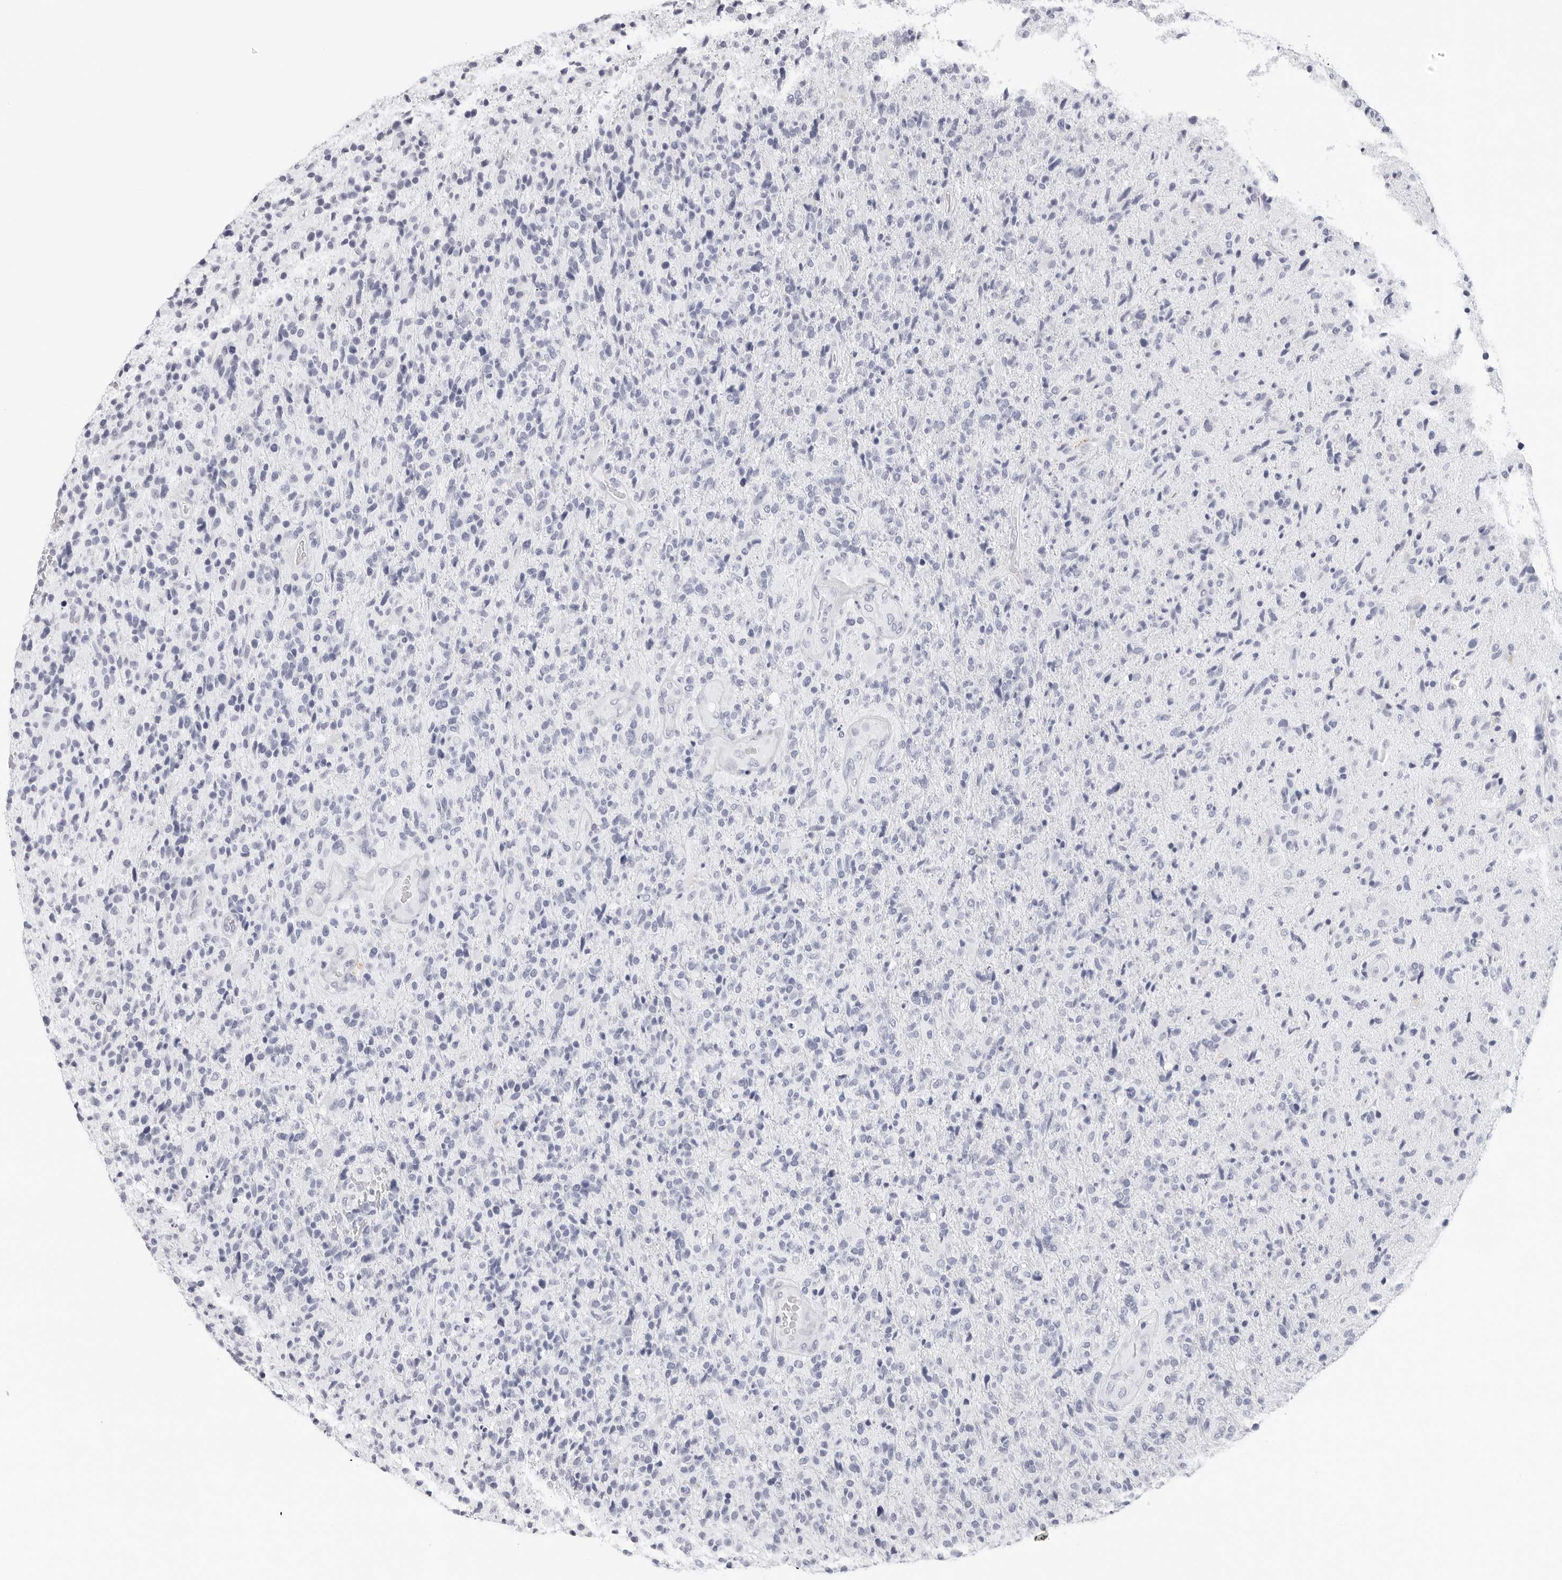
{"staining": {"intensity": "negative", "quantity": "none", "location": "none"}, "tissue": "glioma", "cell_type": "Tumor cells", "image_type": "cancer", "snomed": [{"axis": "morphology", "description": "Glioma, malignant, High grade"}, {"axis": "topography", "description": "Brain"}], "caption": "Glioma stained for a protein using immunohistochemistry (IHC) exhibits no expression tumor cells.", "gene": "AGMAT", "patient": {"sex": "male", "age": 72}}